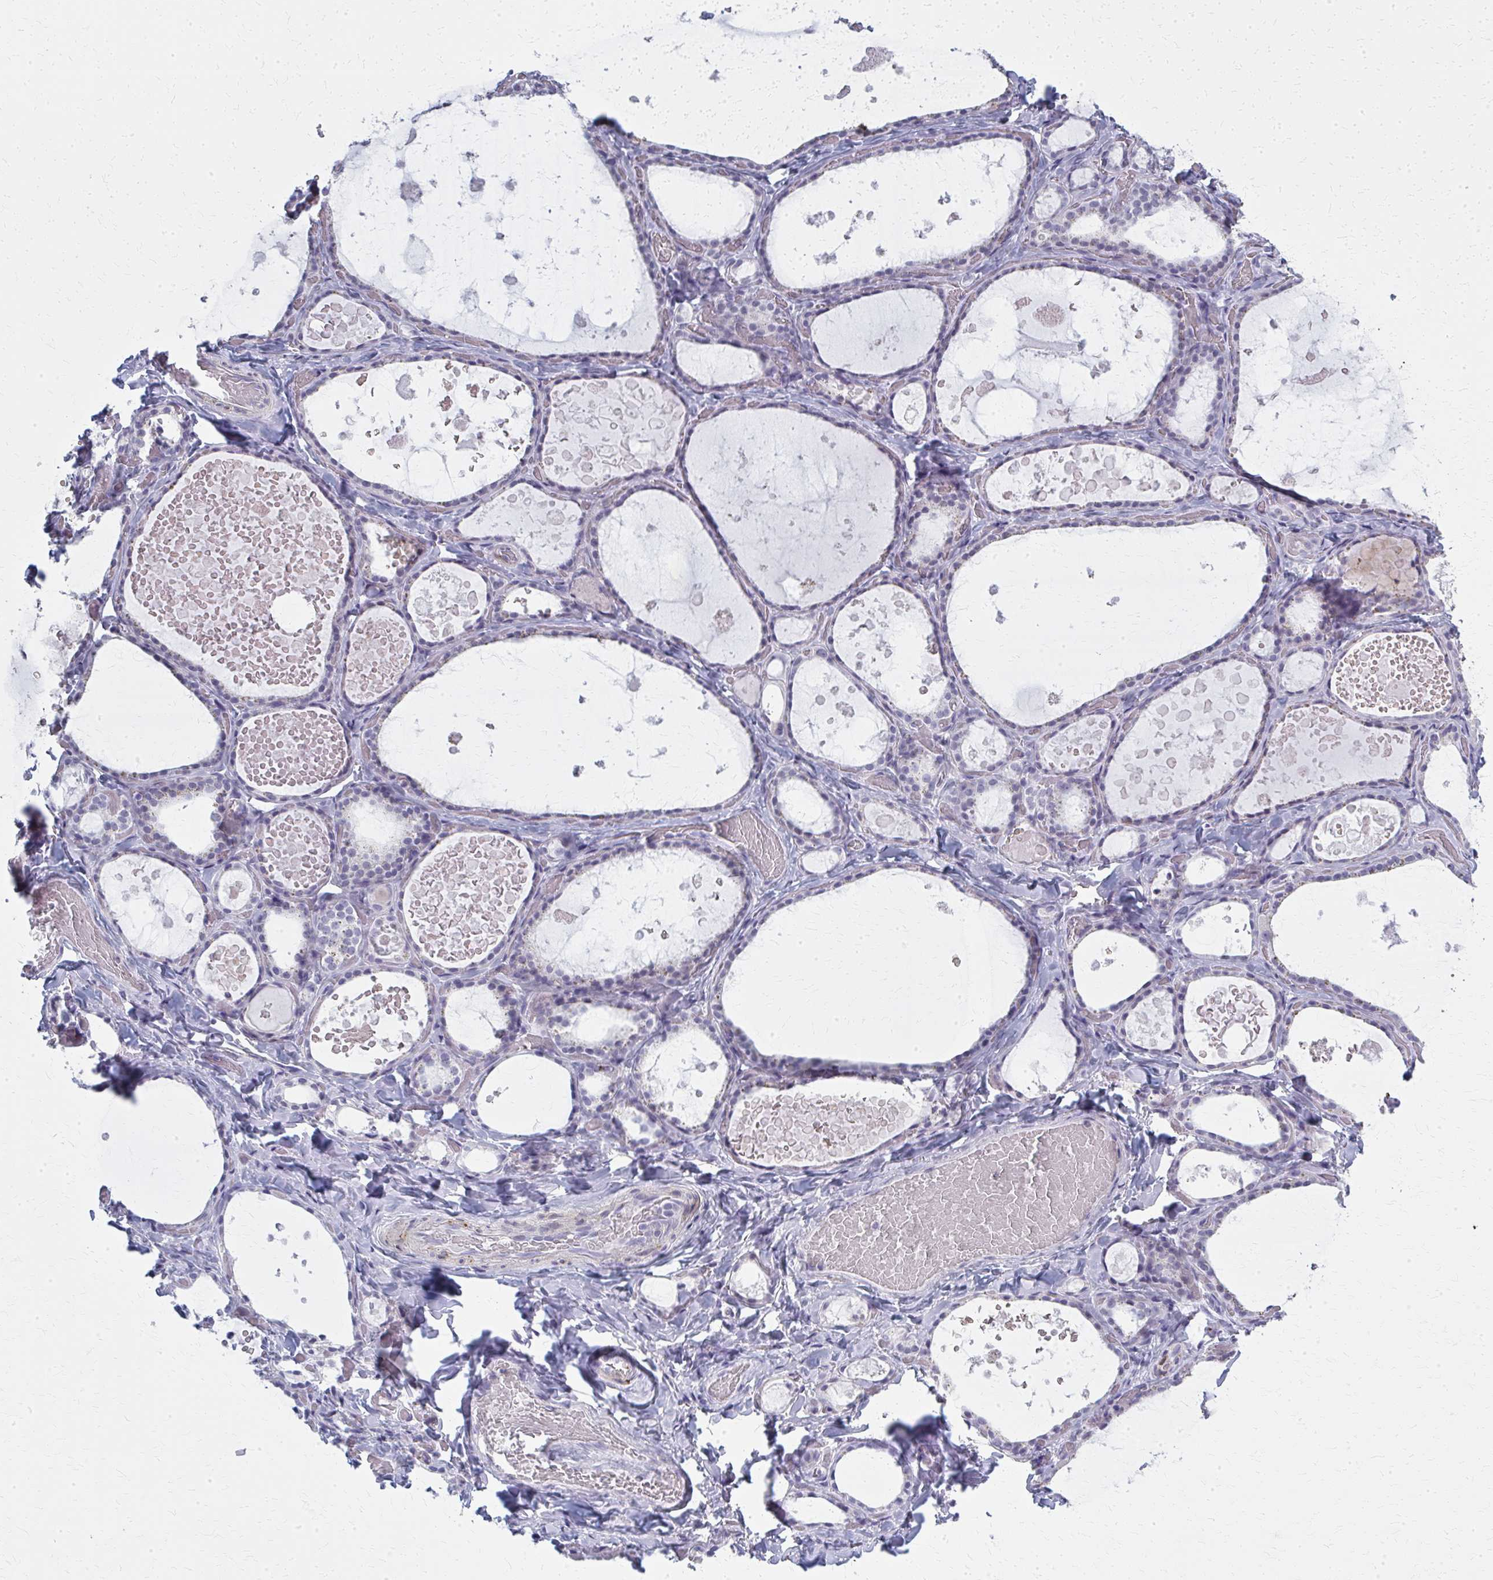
{"staining": {"intensity": "negative", "quantity": "none", "location": "none"}, "tissue": "thyroid gland", "cell_type": "Glandular cells", "image_type": "normal", "snomed": [{"axis": "morphology", "description": "Normal tissue, NOS"}, {"axis": "topography", "description": "Thyroid gland"}], "caption": "The immunohistochemistry micrograph has no significant staining in glandular cells of thyroid gland.", "gene": "CASQ2", "patient": {"sex": "female", "age": 56}}